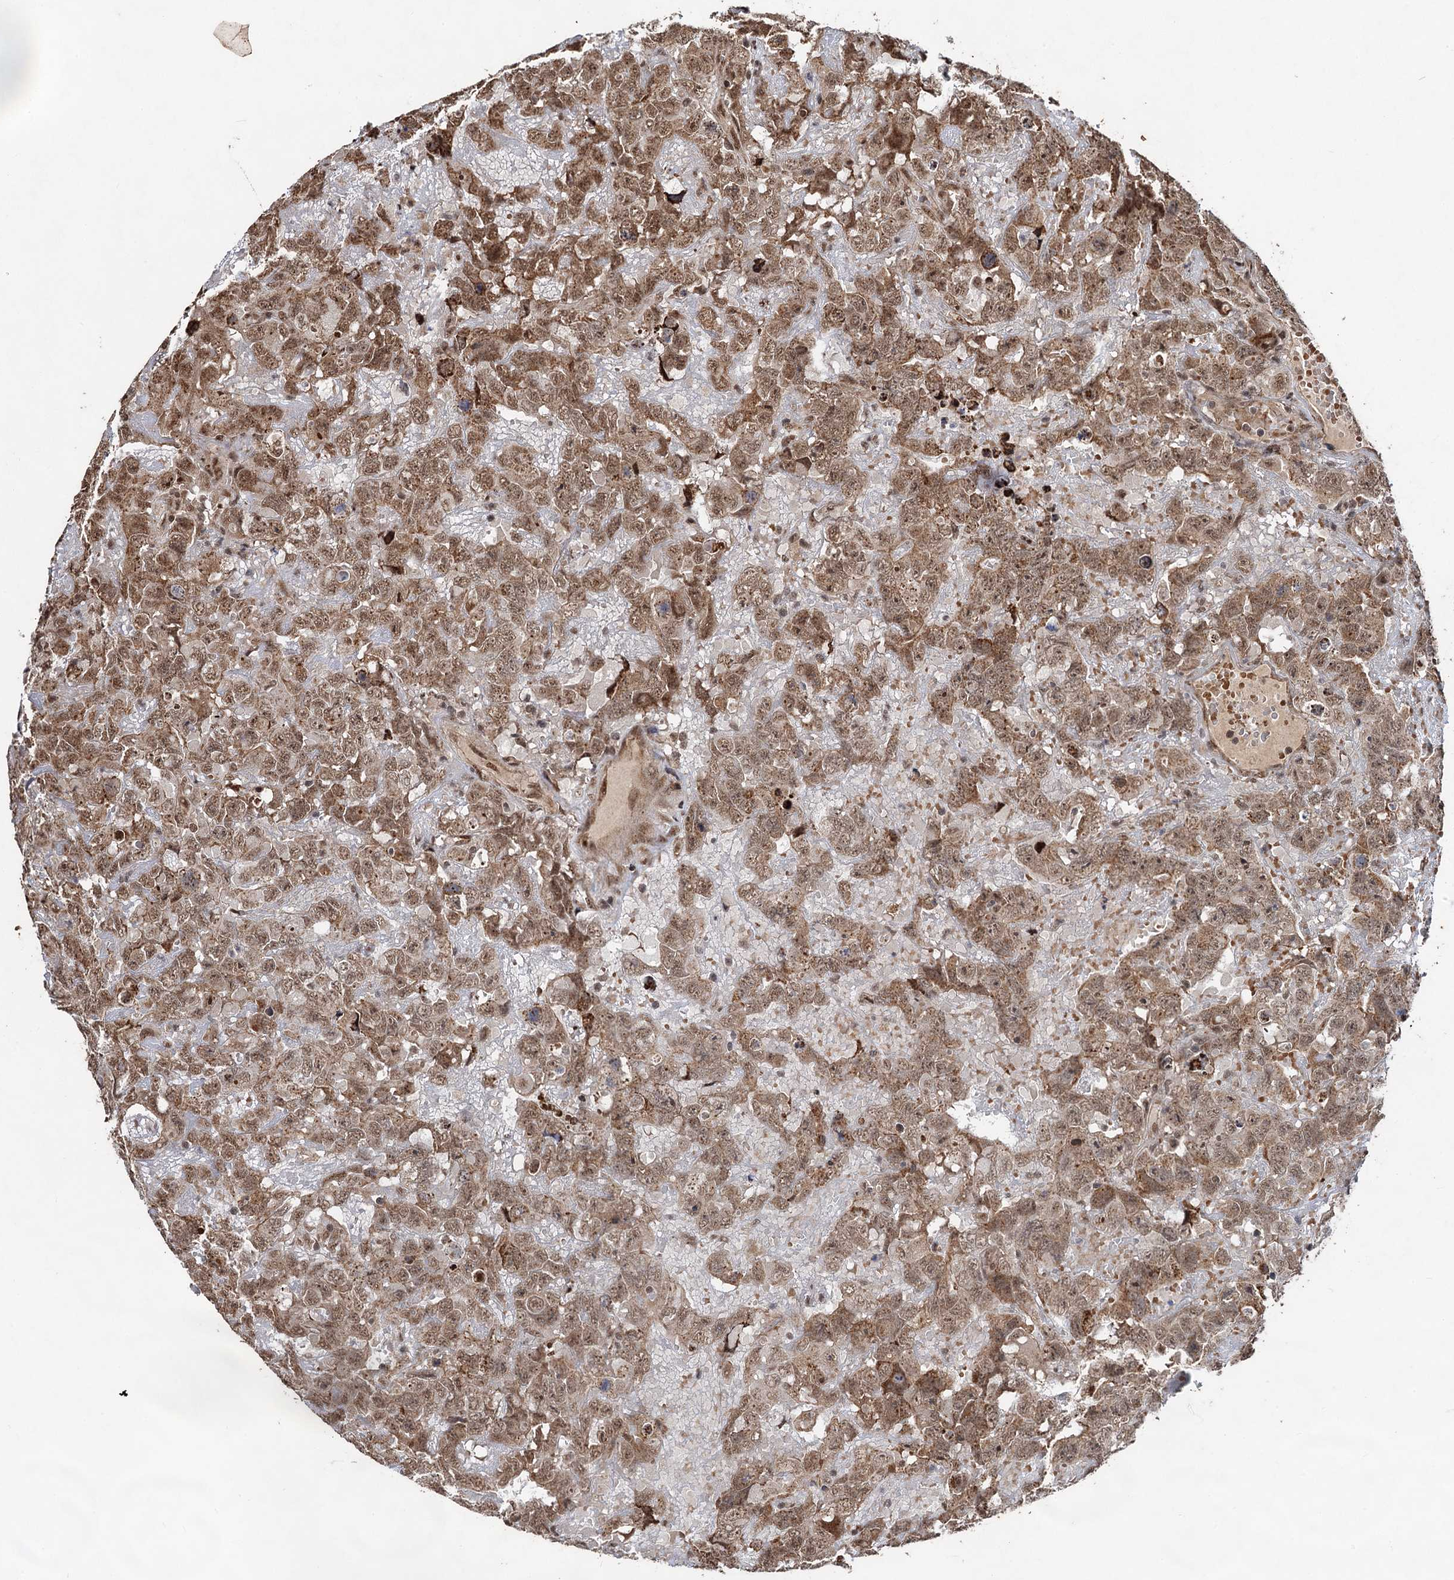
{"staining": {"intensity": "moderate", "quantity": ">75%", "location": "cytoplasmic/membranous,nuclear"}, "tissue": "testis cancer", "cell_type": "Tumor cells", "image_type": "cancer", "snomed": [{"axis": "morphology", "description": "Carcinoma, Embryonal, NOS"}, {"axis": "topography", "description": "Testis"}], "caption": "There is medium levels of moderate cytoplasmic/membranous and nuclear positivity in tumor cells of testis cancer (embryonal carcinoma), as demonstrated by immunohistochemical staining (brown color).", "gene": "REP15", "patient": {"sex": "male", "age": 45}}